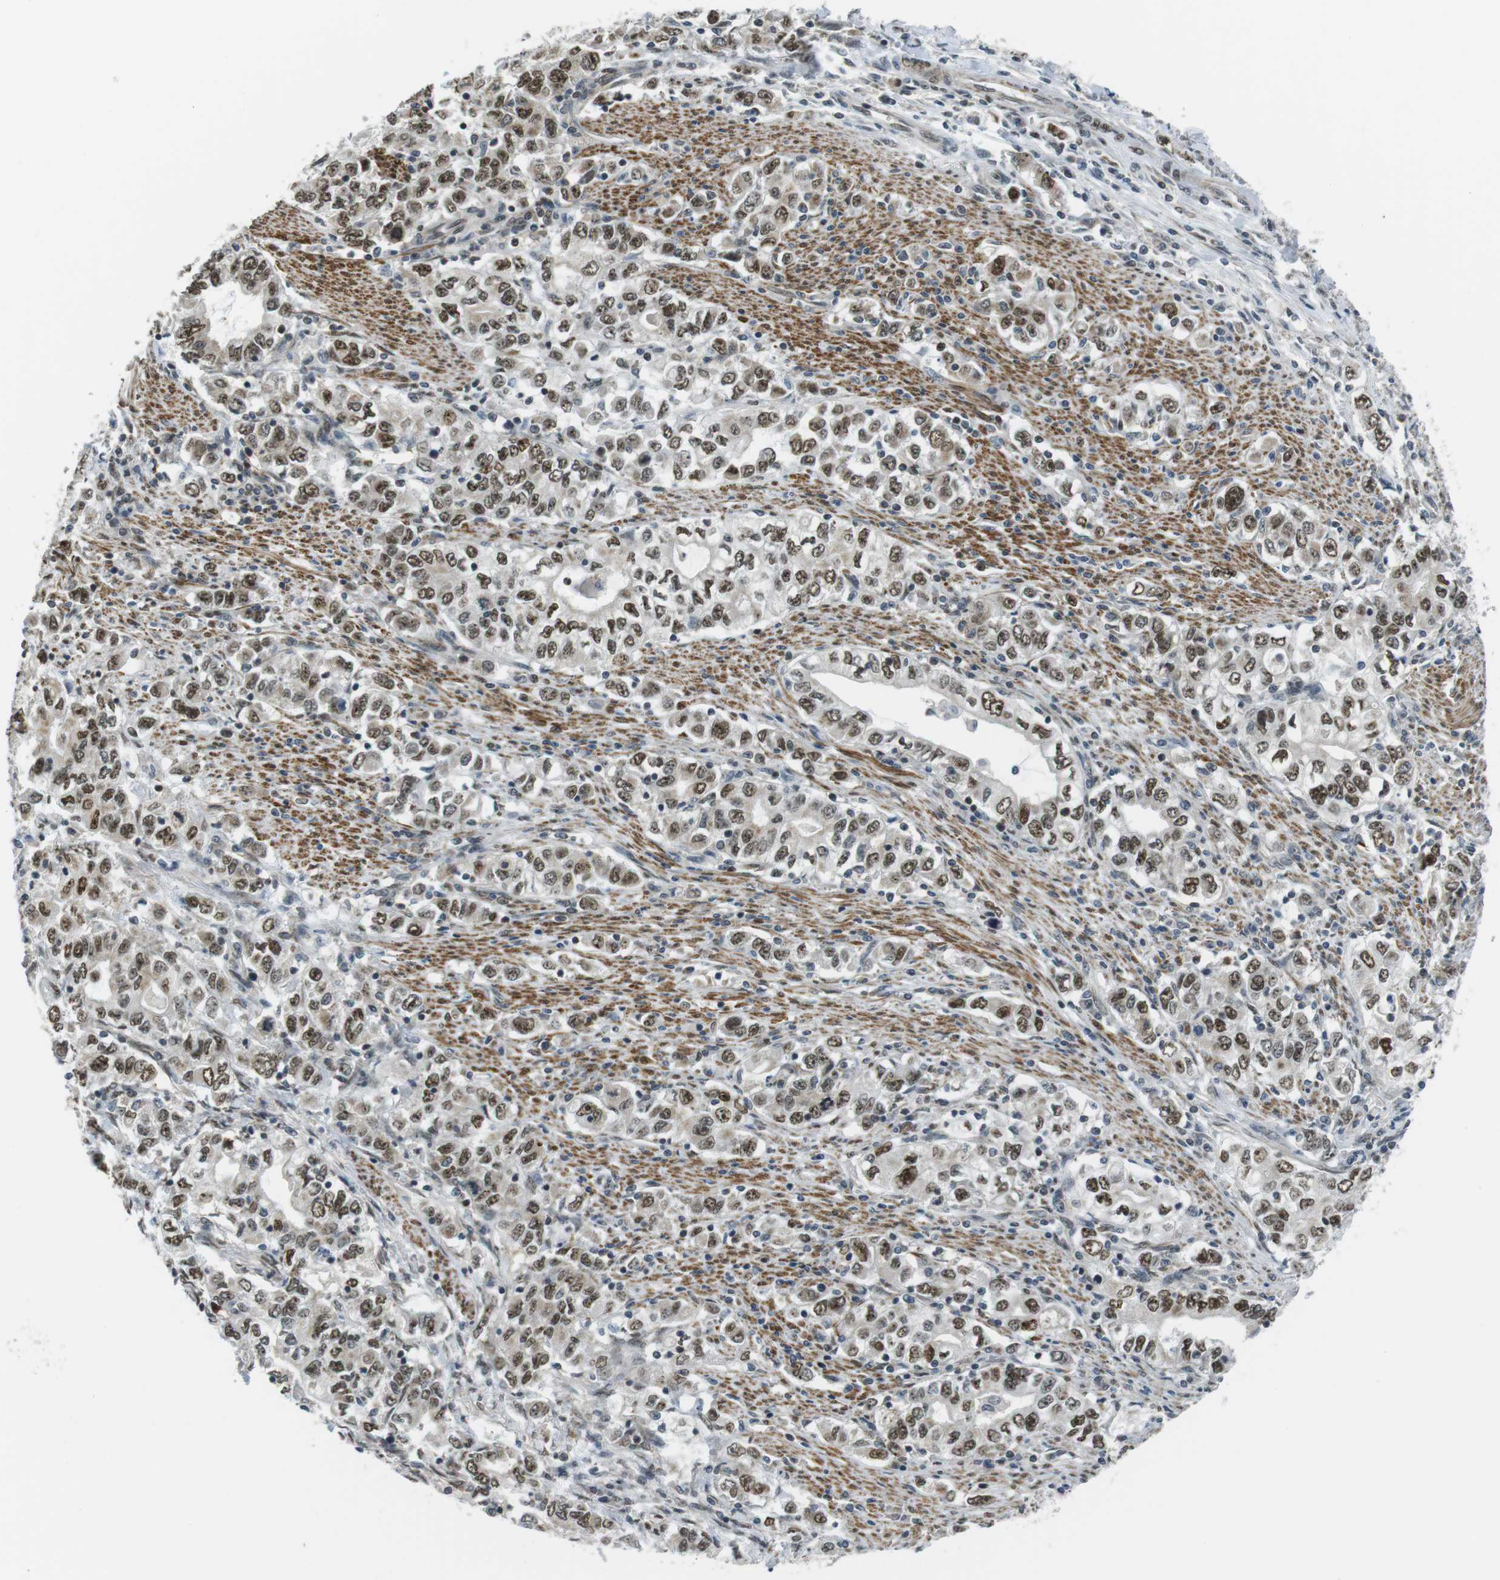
{"staining": {"intensity": "moderate", "quantity": ">75%", "location": "nuclear"}, "tissue": "stomach cancer", "cell_type": "Tumor cells", "image_type": "cancer", "snomed": [{"axis": "morphology", "description": "Adenocarcinoma, NOS"}, {"axis": "topography", "description": "Stomach, lower"}], "caption": "Protein expression analysis of stomach cancer (adenocarcinoma) demonstrates moderate nuclear expression in approximately >75% of tumor cells. (Brightfield microscopy of DAB IHC at high magnification).", "gene": "USP7", "patient": {"sex": "female", "age": 72}}